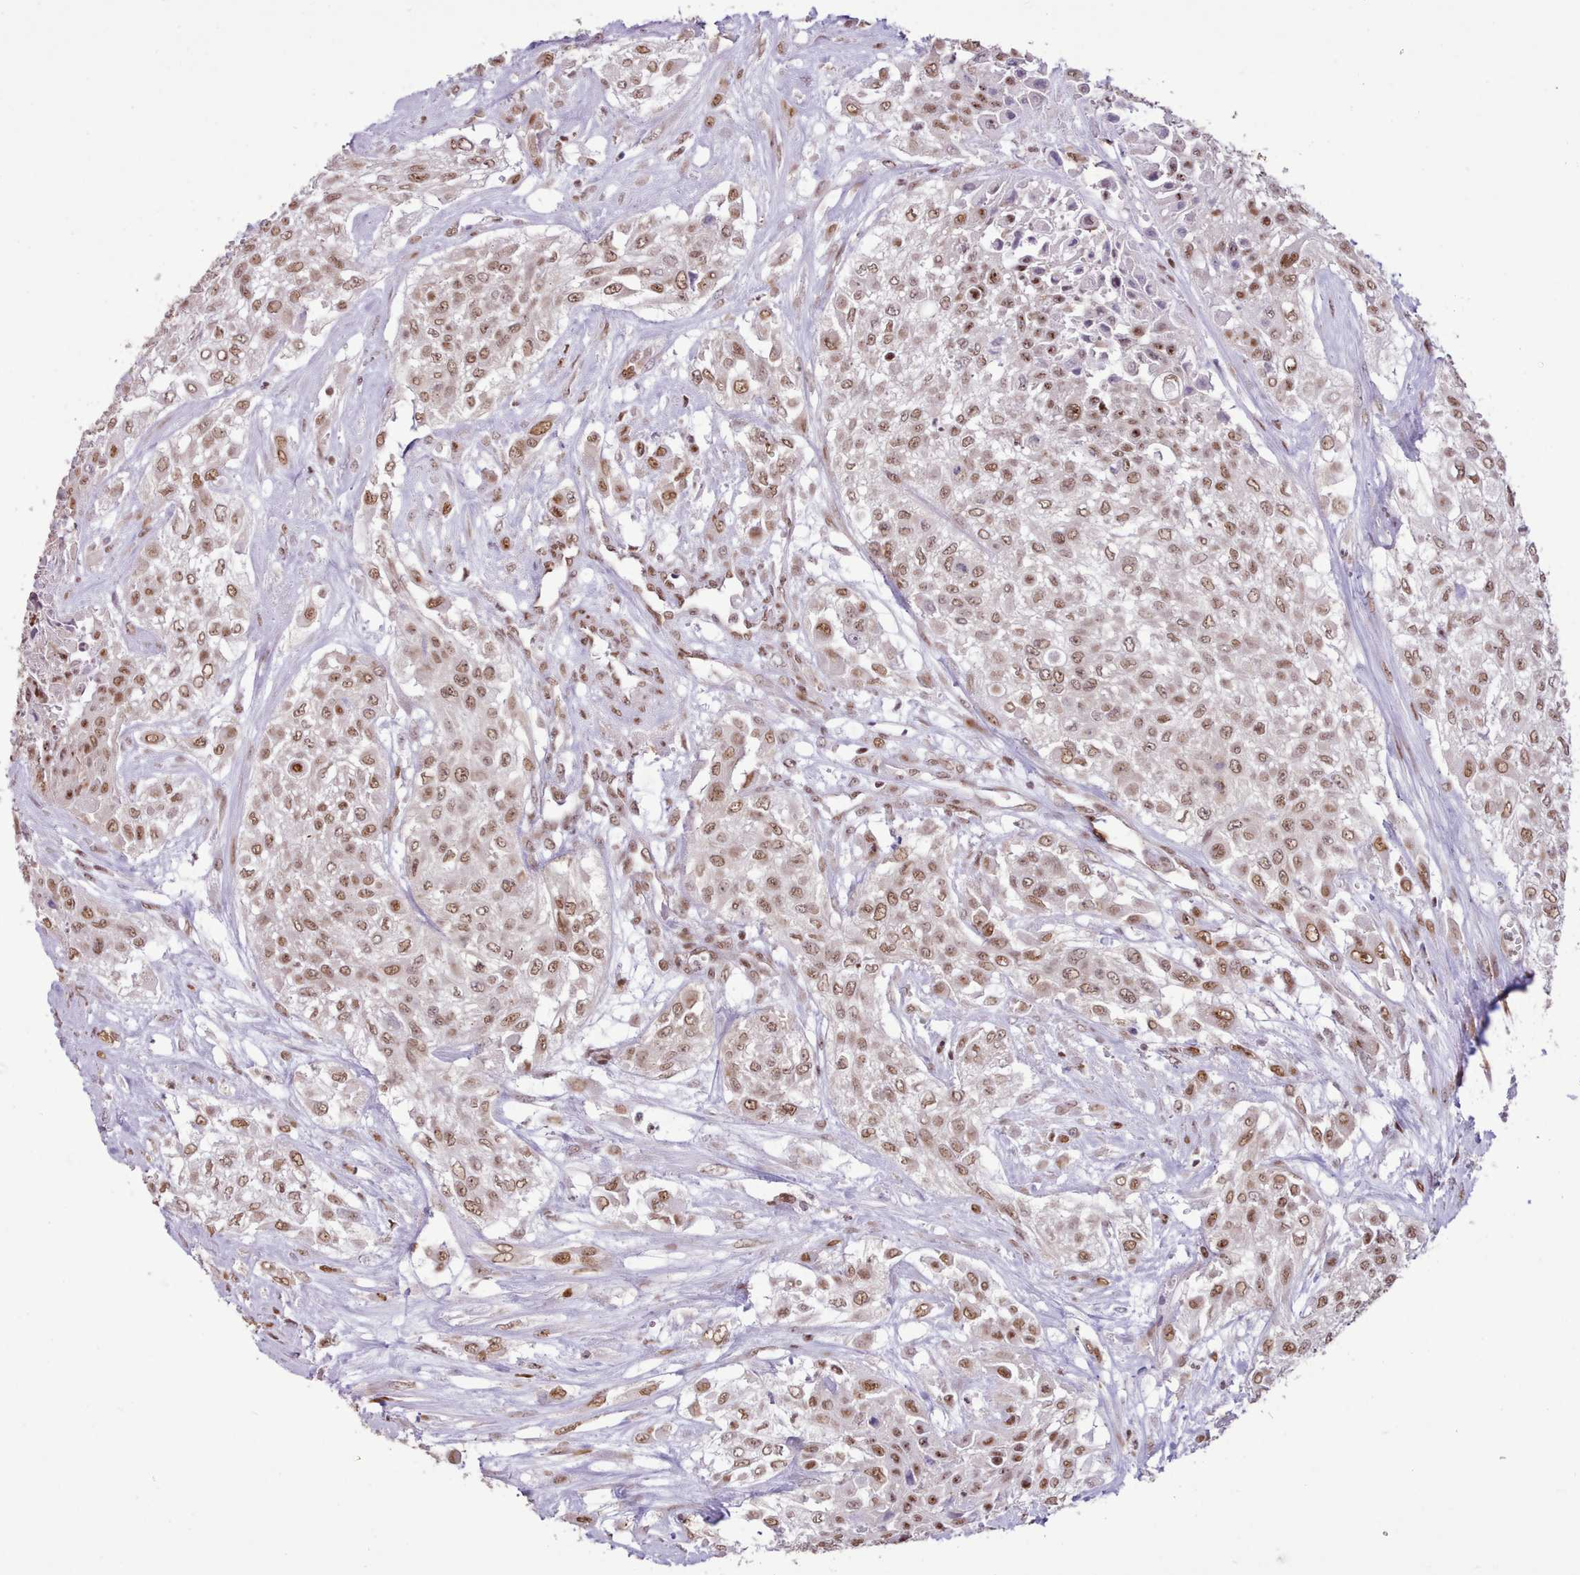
{"staining": {"intensity": "moderate", "quantity": ">75%", "location": "nuclear"}, "tissue": "urothelial cancer", "cell_type": "Tumor cells", "image_type": "cancer", "snomed": [{"axis": "morphology", "description": "Urothelial carcinoma, High grade"}, {"axis": "topography", "description": "Urinary bladder"}], "caption": "Tumor cells exhibit moderate nuclear staining in approximately >75% of cells in urothelial cancer.", "gene": "TAF15", "patient": {"sex": "male", "age": 67}}